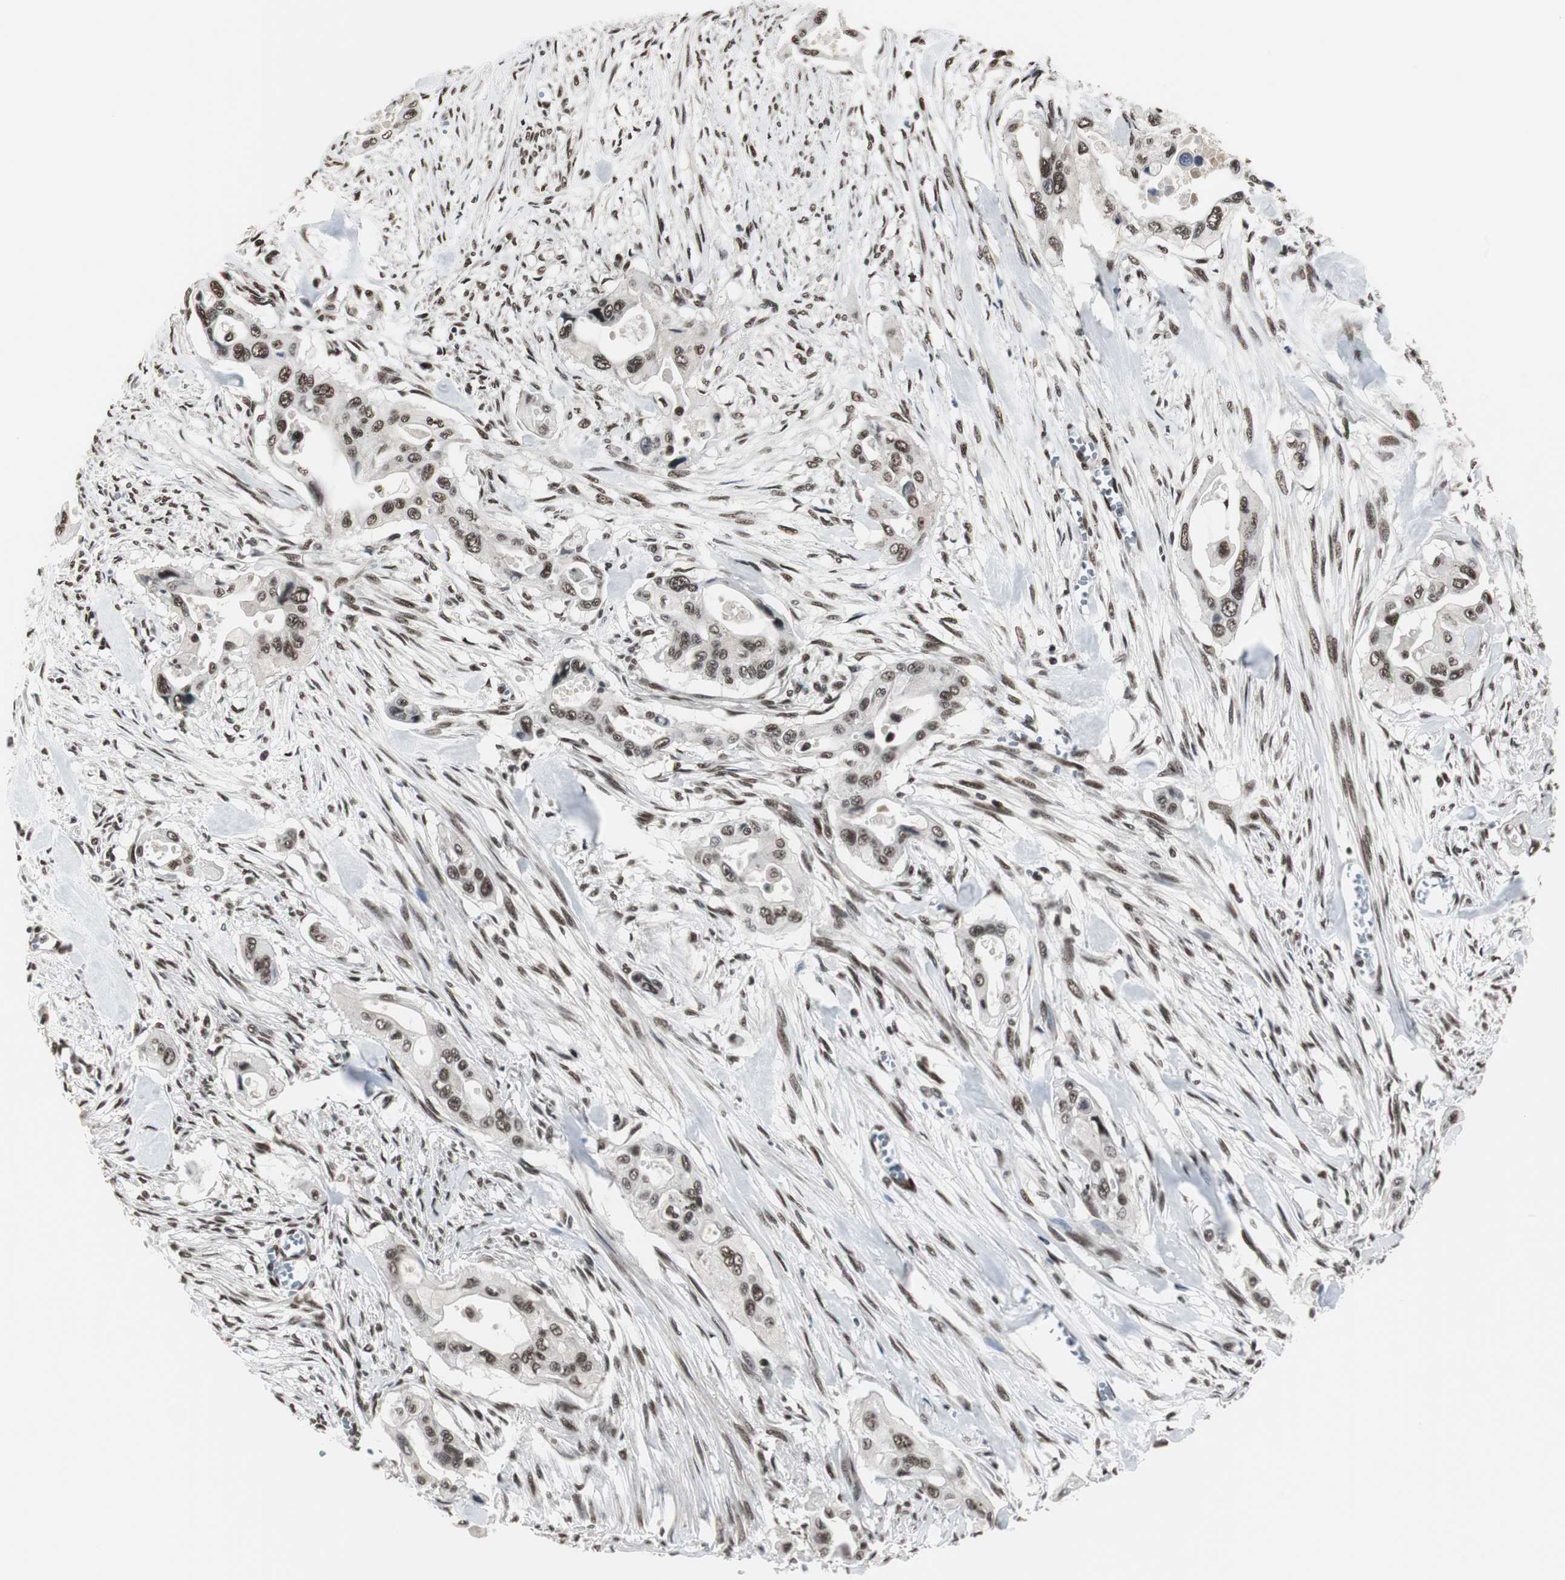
{"staining": {"intensity": "strong", "quantity": ">75%", "location": "nuclear"}, "tissue": "pancreatic cancer", "cell_type": "Tumor cells", "image_type": "cancer", "snomed": [{"axis": "morphology", "description": "Adenocarcinoma, NOS"}, {"axis": "topography", "description": "Pancreas"}], "caption": "A brown stain shows strong nuclear staining of a protein in human pancreatic cancer (adenocarcinoma) tumor cells.", "gene": "CDK9", "patient": {"sex": "male", "age": 77}}